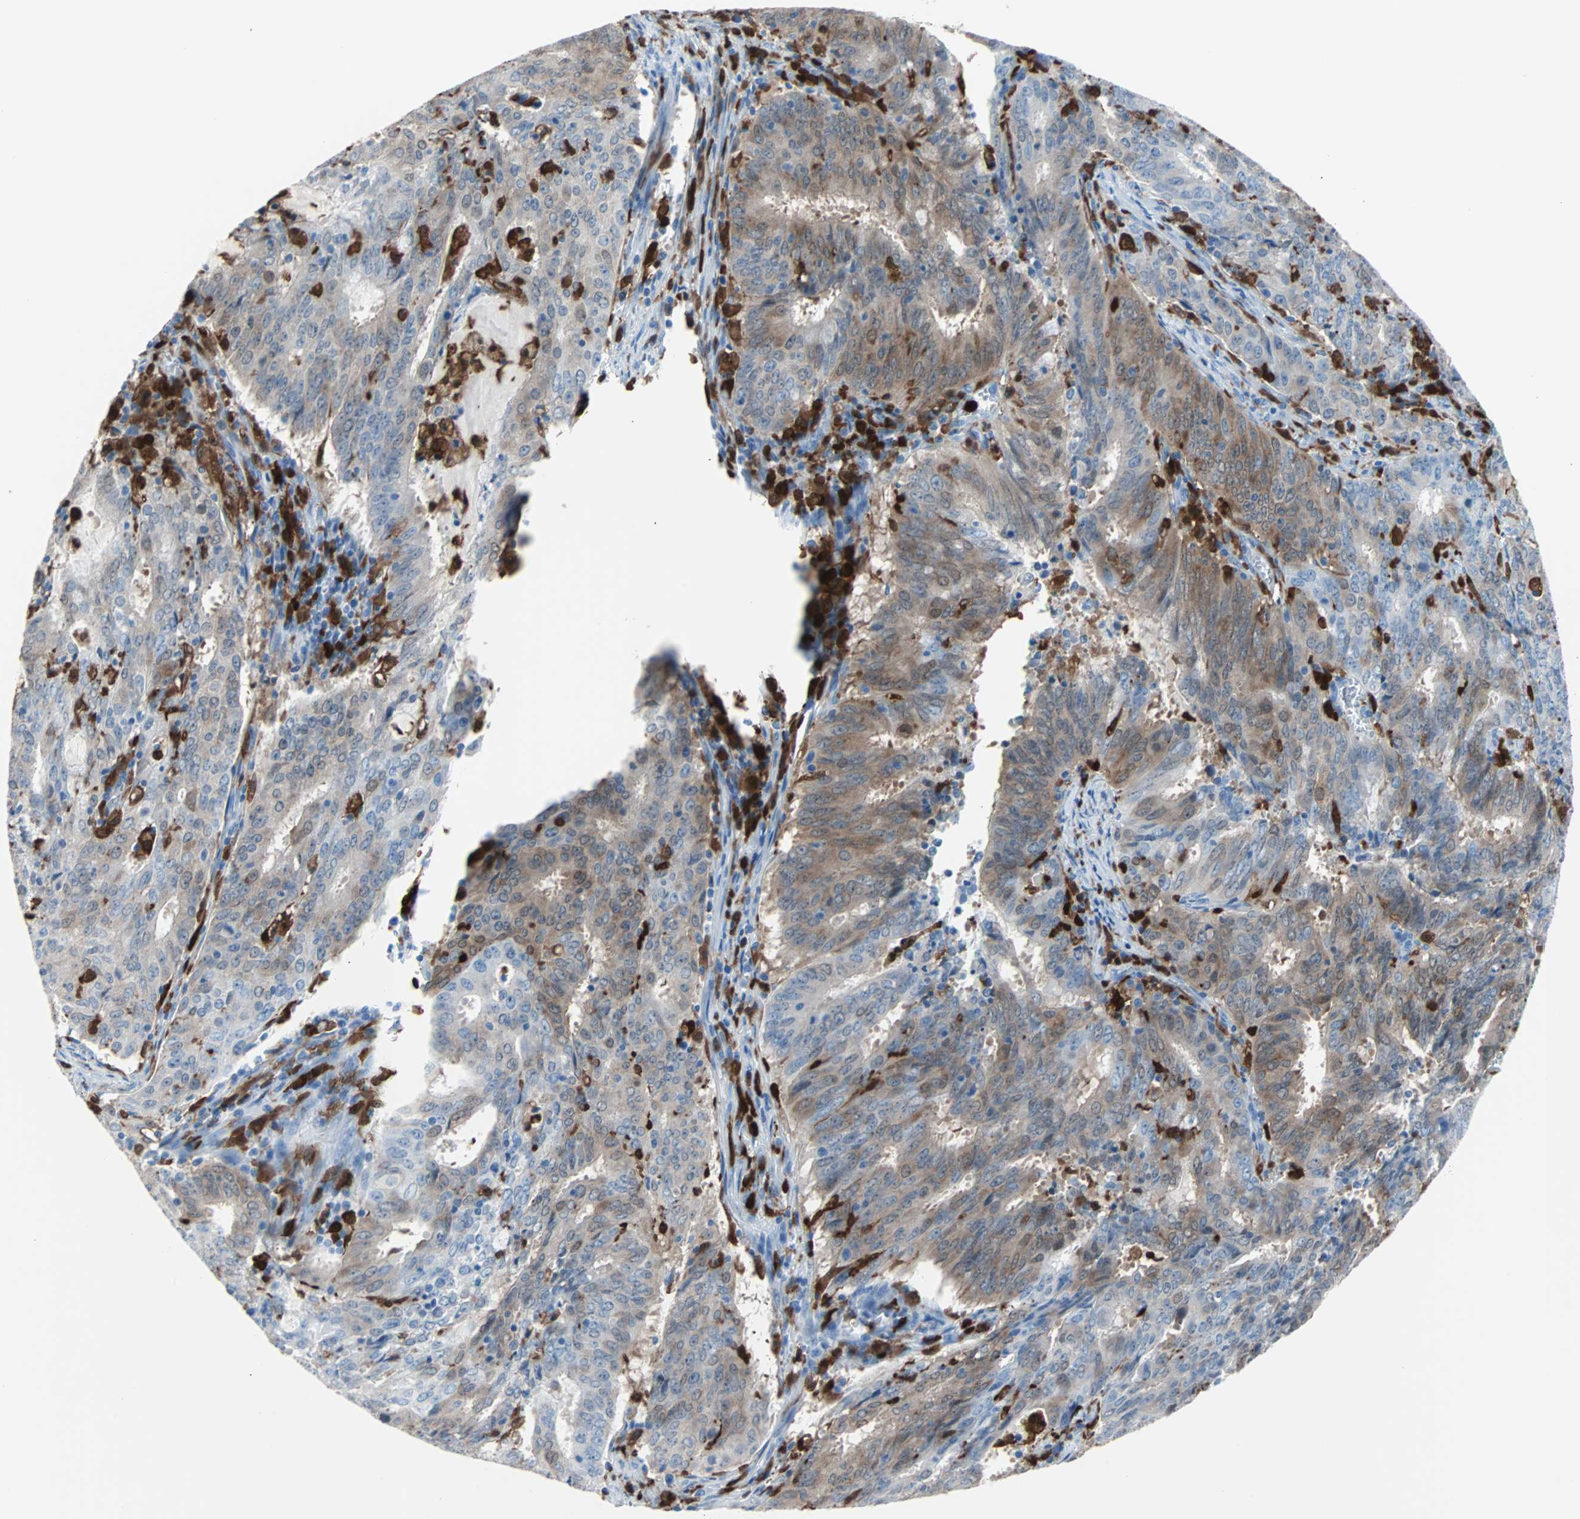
{"staining": {"intensity": "moderate", "quantity": ">75%", "location": "cytoplasmic/membranous"}, "tissue": "cervical cancer", "cell_type": "Tumor cells", "image_type": "cancer", "snomed": [{"axis": "morphology", "description": "Adenocarcinoma, NOS"}, {"axis": "topography", "description": "Cervix"}], "caption": "Immunohistochemical staining of human adenocarcinoma (cervical) exhibits medium levels of moderate cytoplasmic/membranous positivity in about >75% of tumor cells.", "gene": "SYK", "patient": {"sex": "female", "age": 44}}